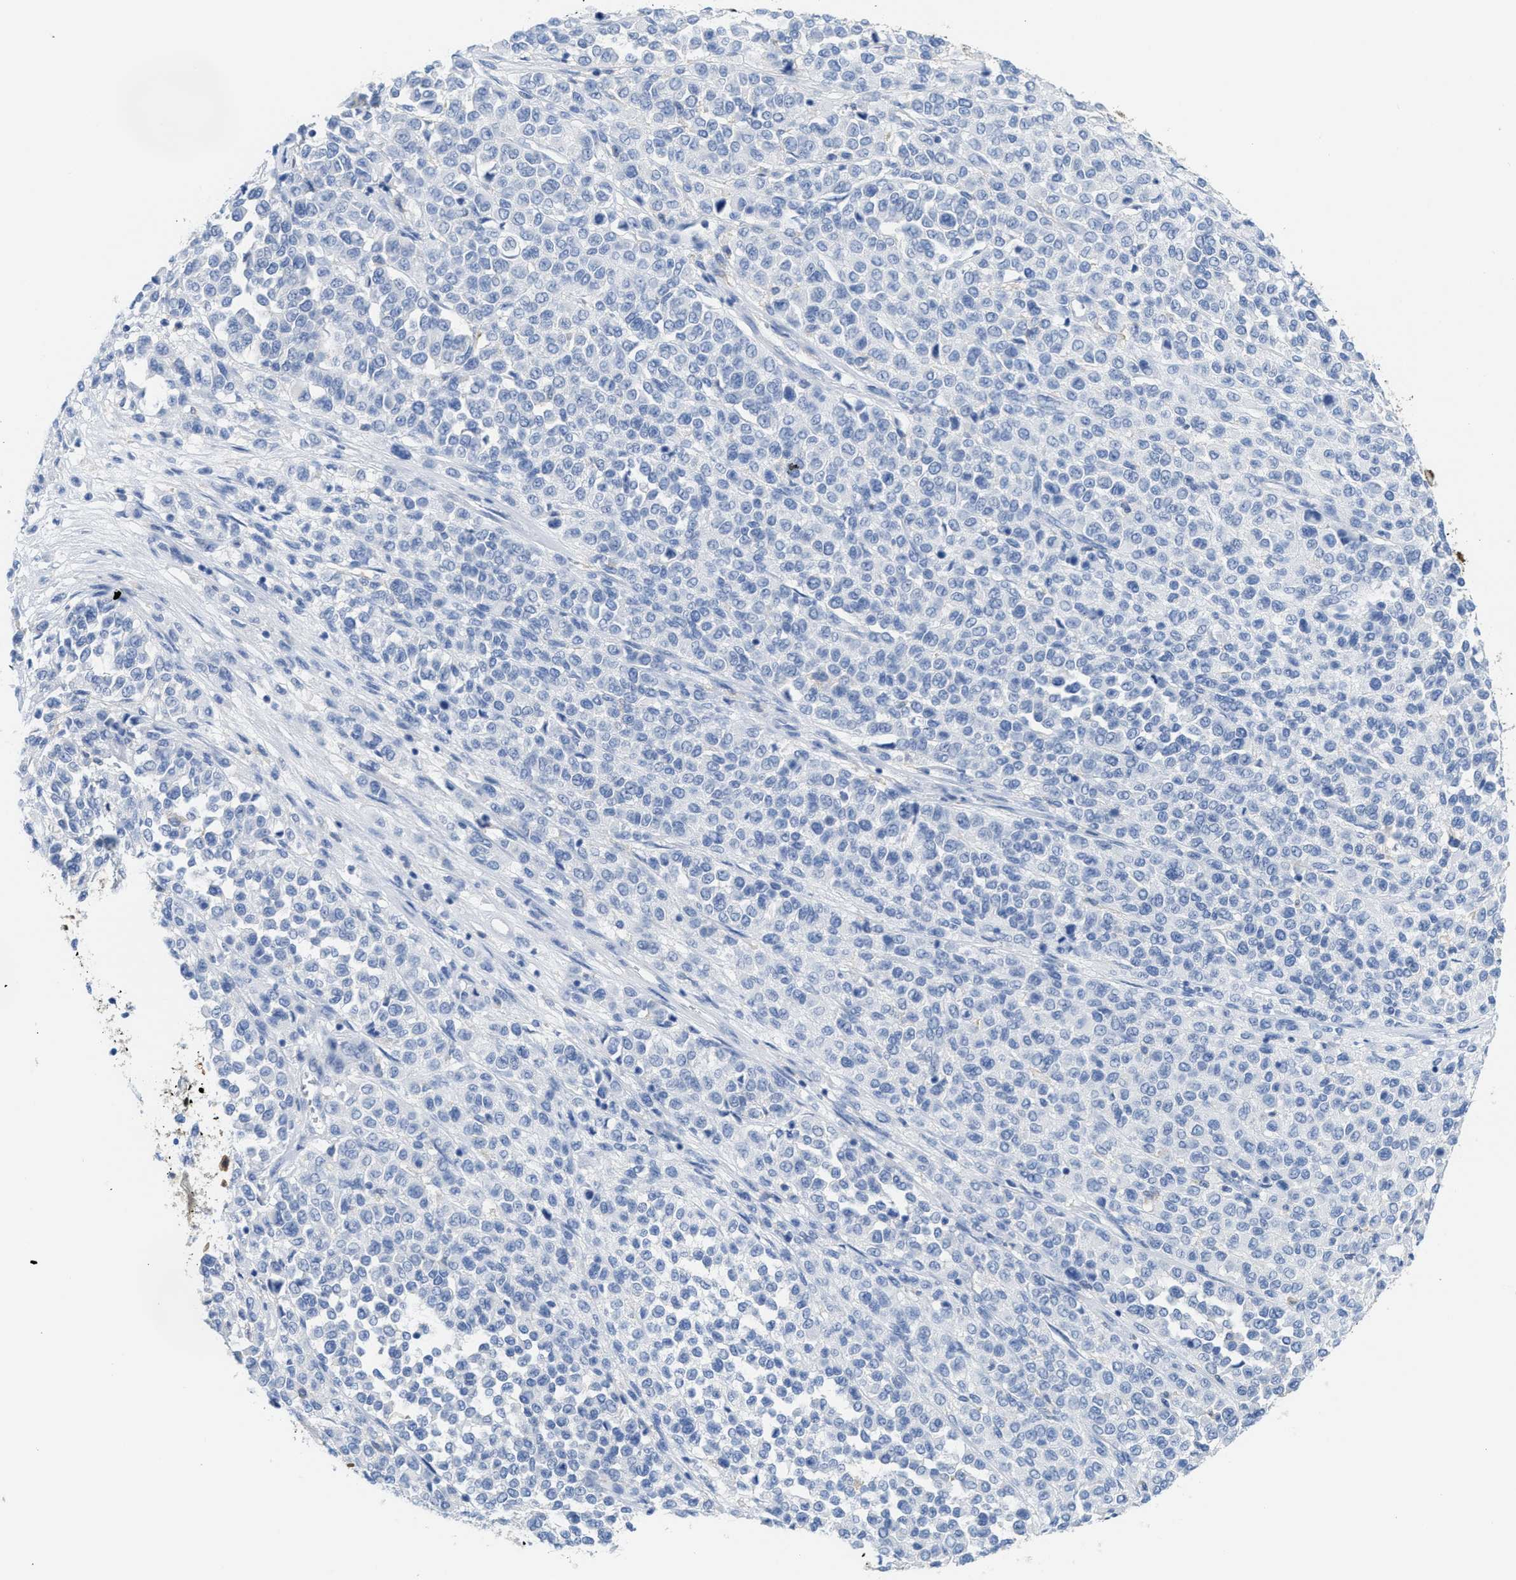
{"staining": {"intensity": "negative", "quantity": "none", "location": "none"}, "tissue": "melanoma", "cell_type": "Tumor cells", "image_type": "cancer", "snomed": [{"axis": "morphology", "description": "Malignant melanoma, Metastatic site"}, {"axis": "topography", "description": "Pancreas"}], "caption": "IHC of human melanoma displays no expression in tumor cells.", "gene": "ASS1", "patient": {"sex": "female", "age": 30}}